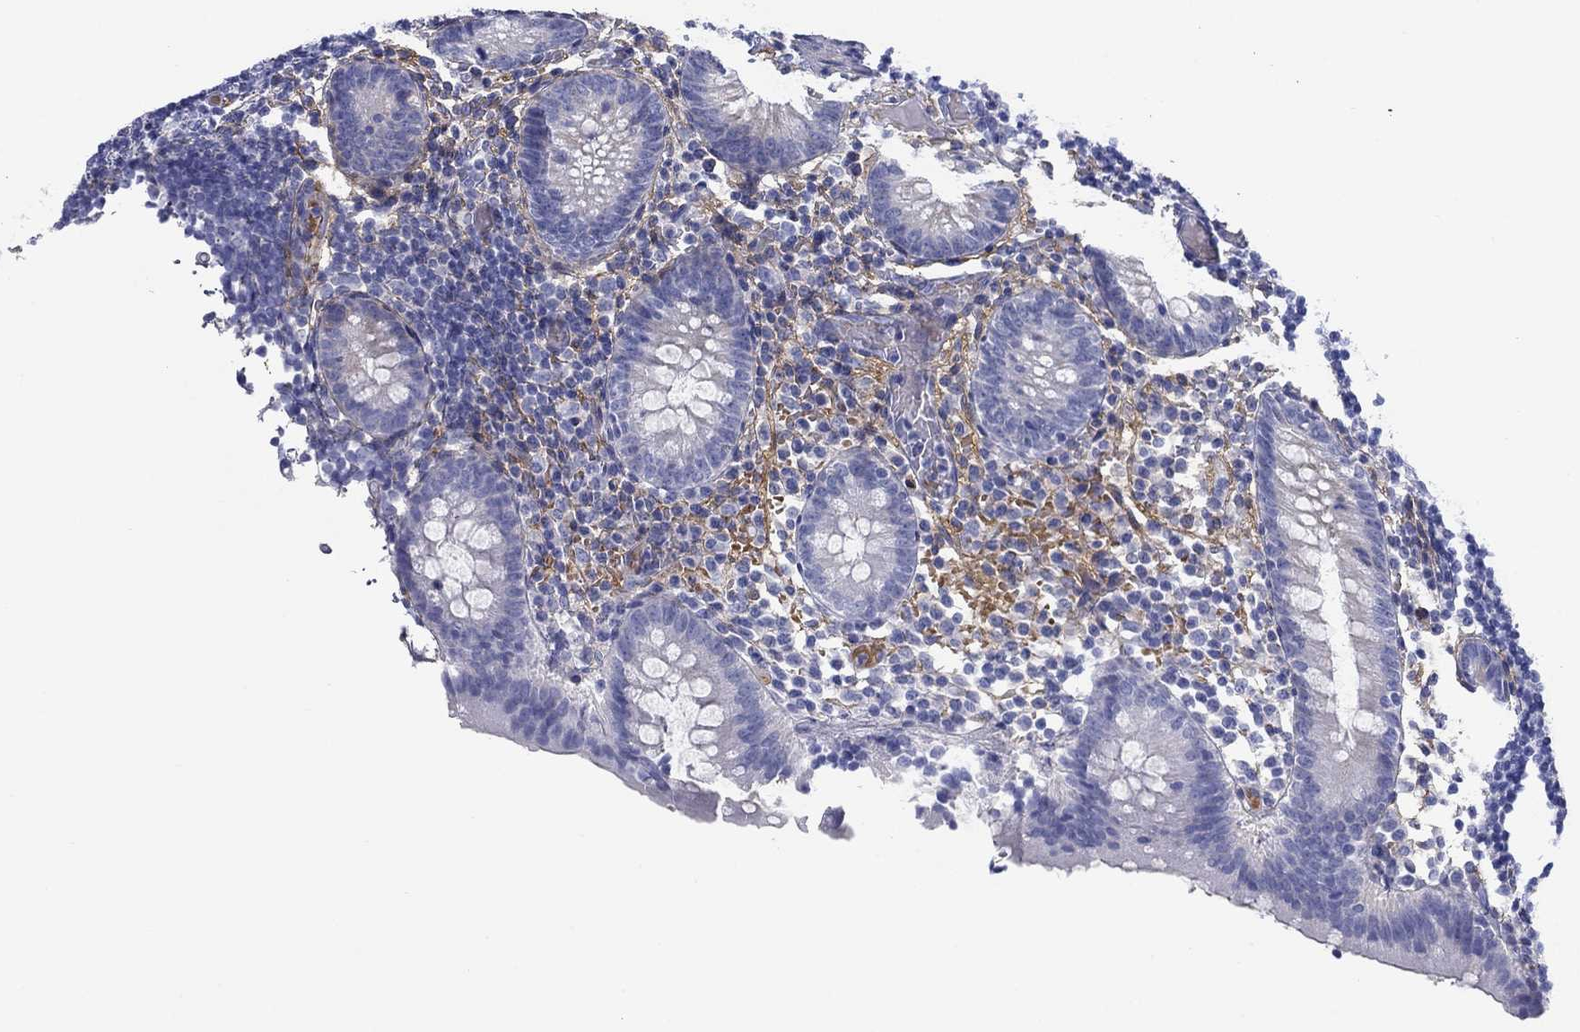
{"staining": {"intensity": "negative", "quantity": "none", "location": "none"}, "tissue": "appendix", "cell_type": "Glandular cells", "image_type": "normal", "snomed": [{"axis": "morphology", "description": "Normal tissue, NOS"}, {"axis": "topography", "description": "Appendix"}], "caption": "A high-resolution micrograph shows immunohistochemistry (IHC) staining of benign appendix, which reveals no significant expression in glandular cells. (DAB (3,3'-diaminobenzidine) IHC visualized using brightfield microscopy, high magnification).", "gene": "GPC1", "patient": {"sex": "female", "age": 40}}